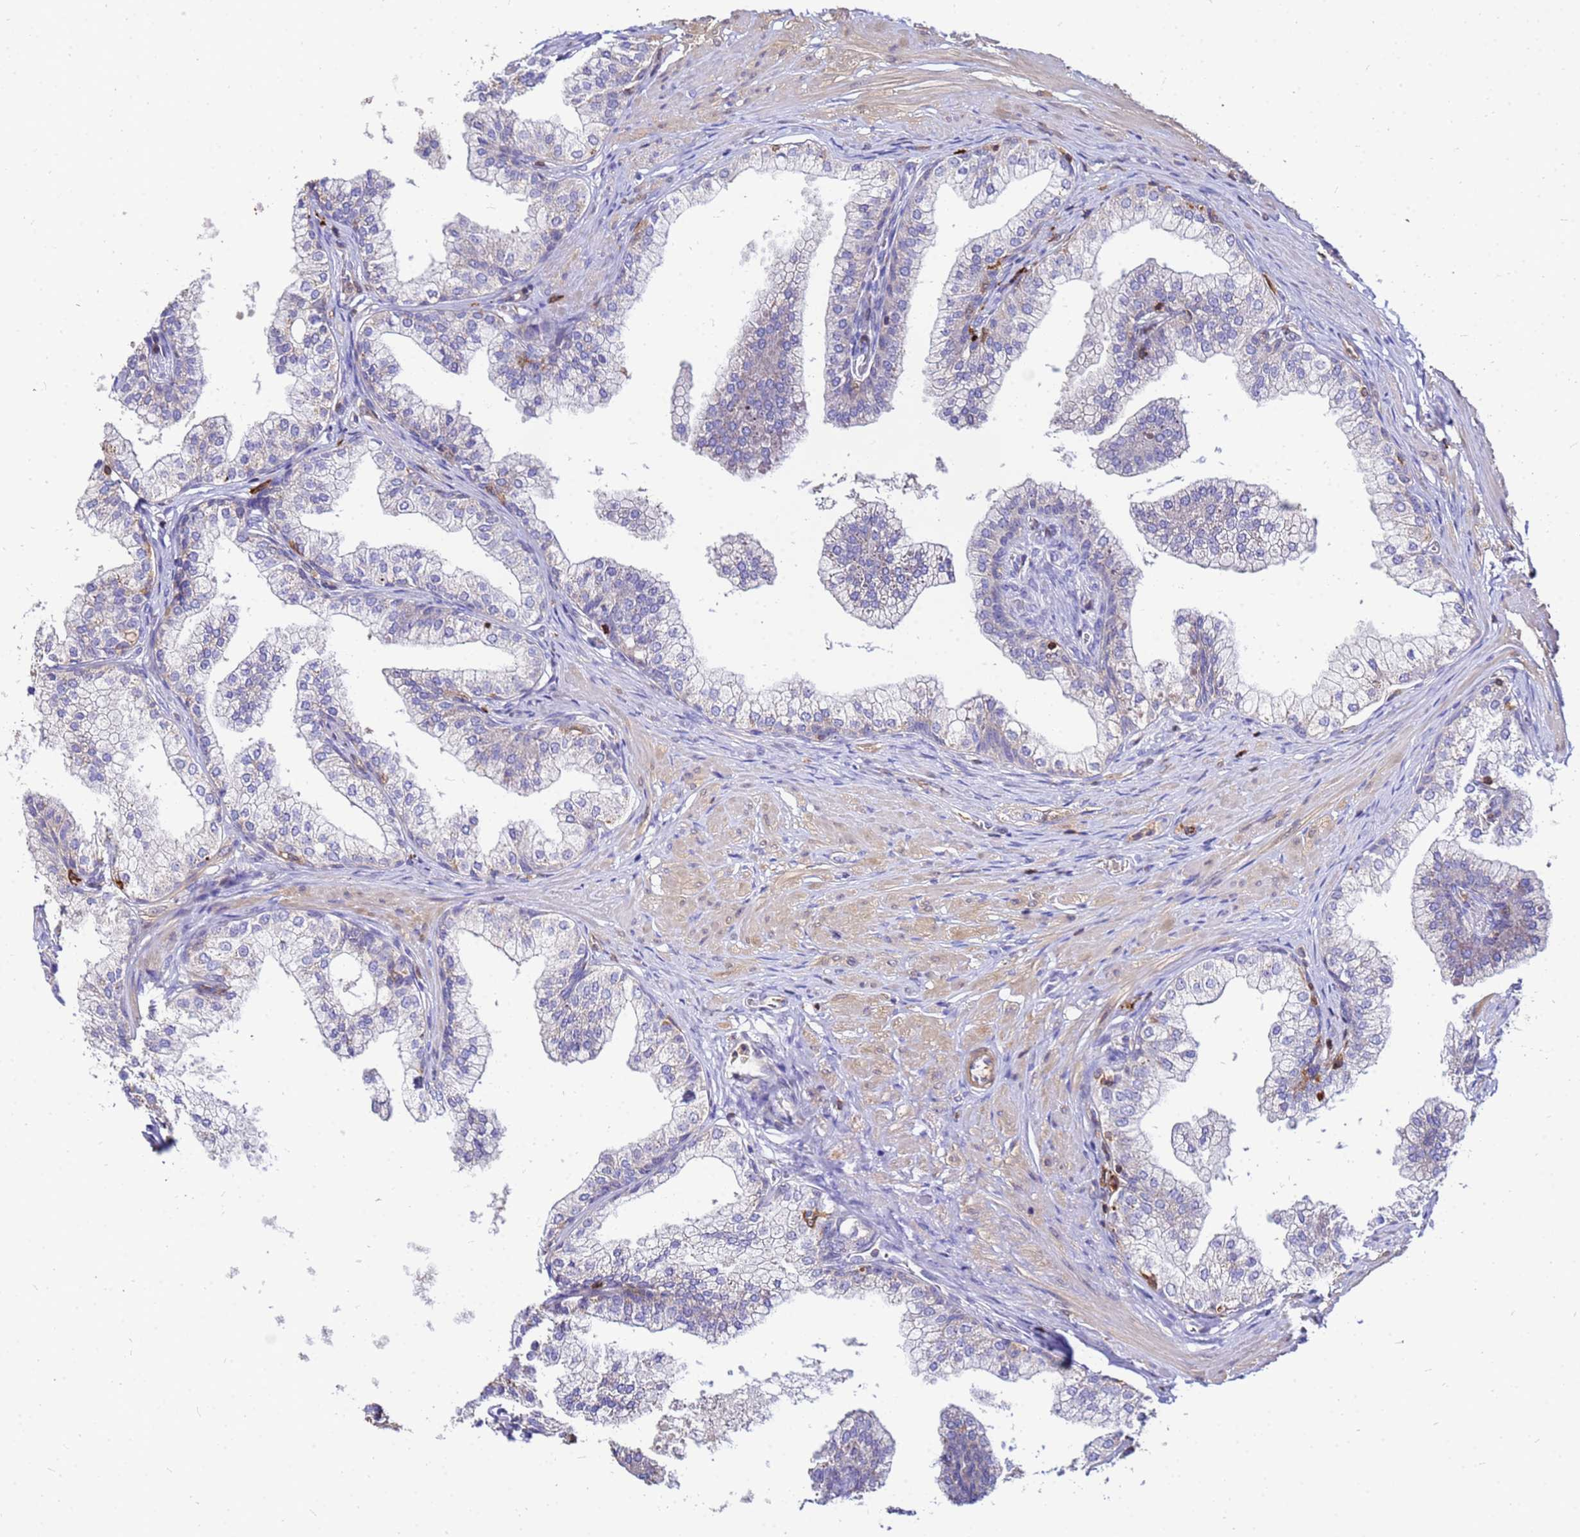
{"staining": {"intensity": "negative", "quantity": "none", "location": "none"}, "tissue": "prostate", "cell_type": "Glandular cells", "image_type": "normal", "snomed": [{"axis": "morphology", "description": "Normal tissue, NOS"}, {"axis": "topography", "description": "Prostate"}], "caption": "This photomicrograph is of benign prostate stained with immunohistochemistry to label a protein in brown with the nuclei are counter-stained blue. There is no expression in glandular cells.", "gene": "DBNDD2", "patient": {"sex": "male", "age": 60}}